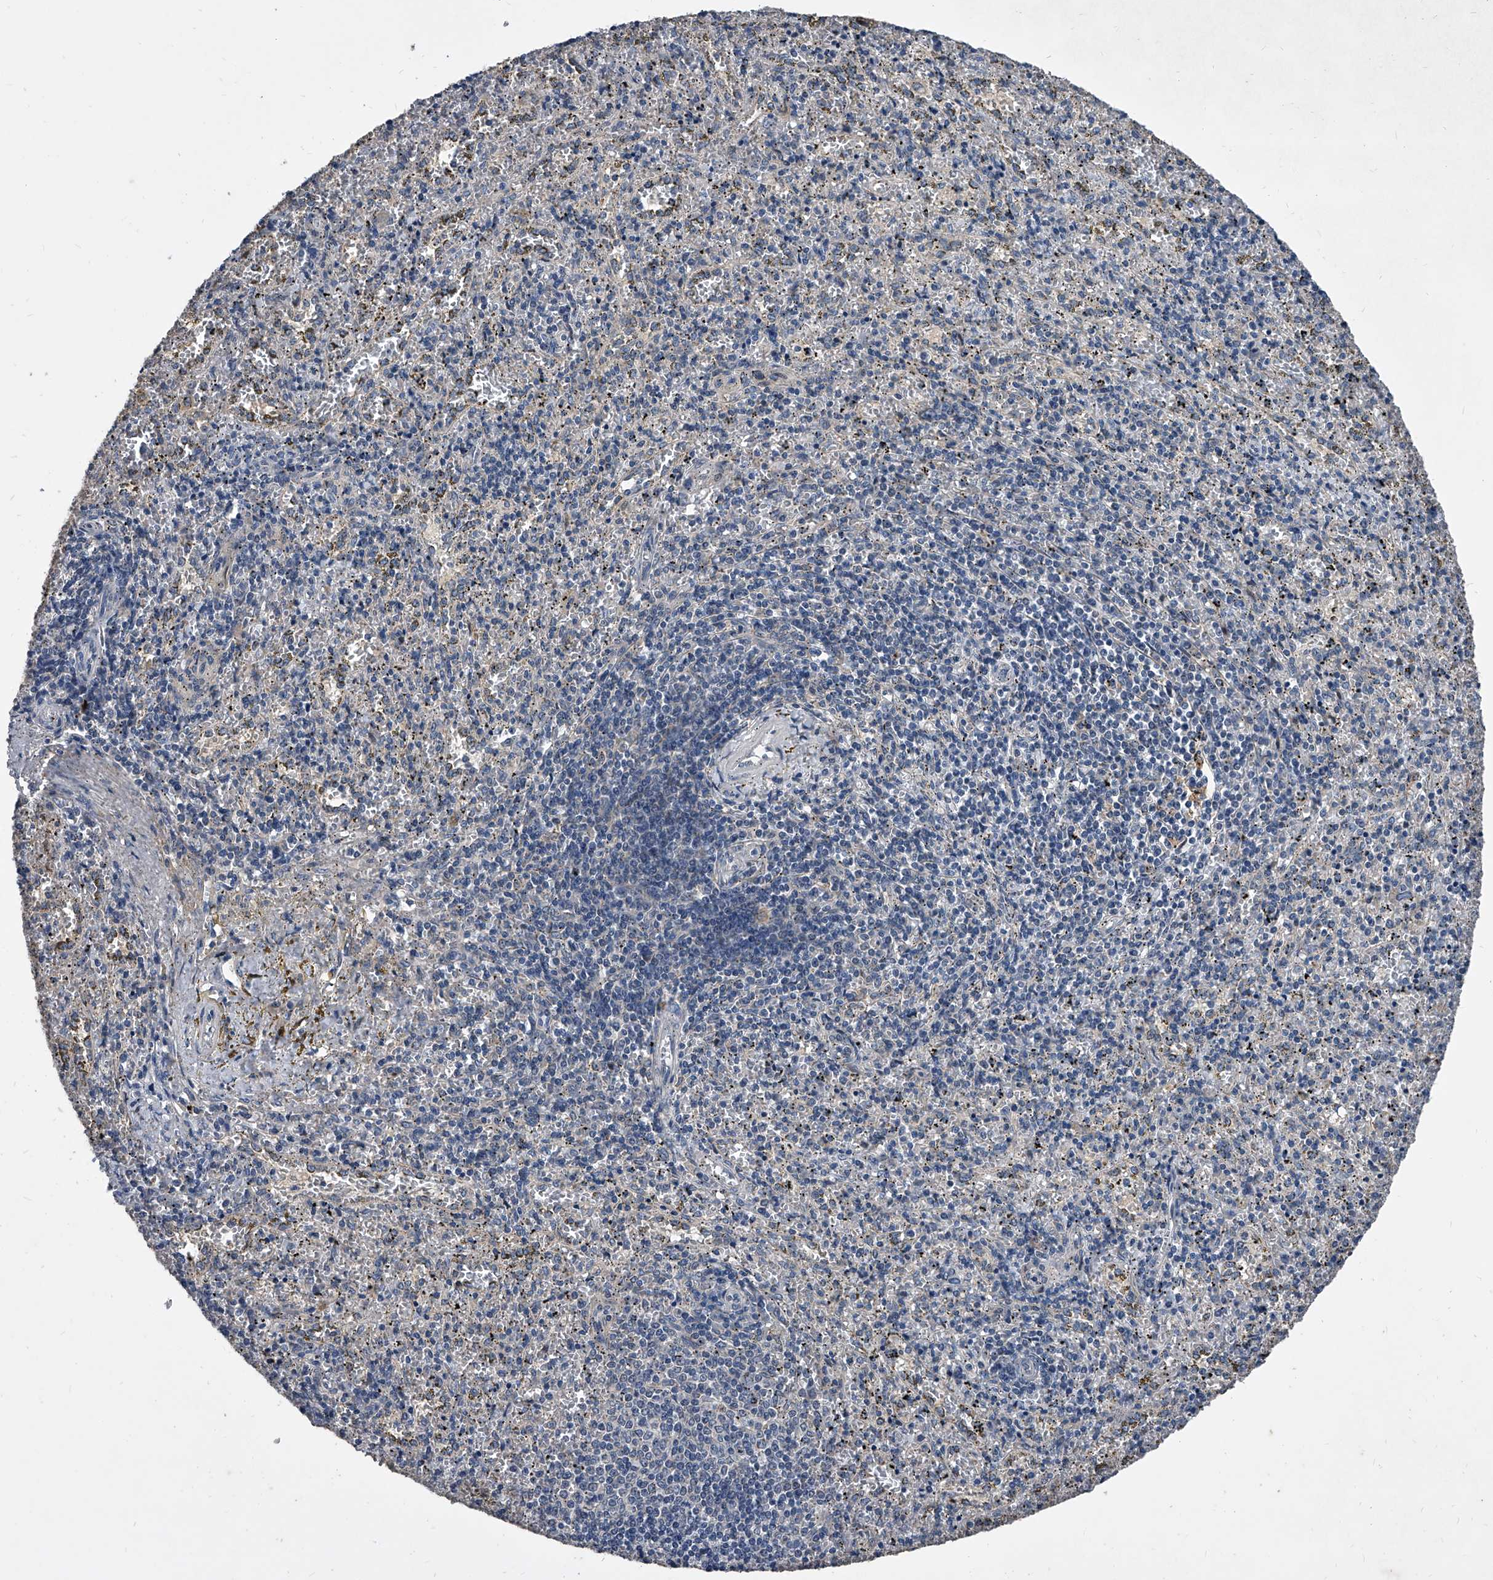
{"staining": {"intensity": "negative", "quantity": "none", "location": "none"}, "tissue": "spleen", "cell_type": "Cells in red pulp", "image_type": "normal", "snomed": [{"axis": "morphology", "description": "Normal tissue, NOS"}, {"axis": "topography", "description": "Spleen"}], "caption": "Spleen stained for a protein using IHC demonstrates no staining cells in red pulp.", "gene": "PHACTR1", "patient": {"sex": "male", "age": 11}}